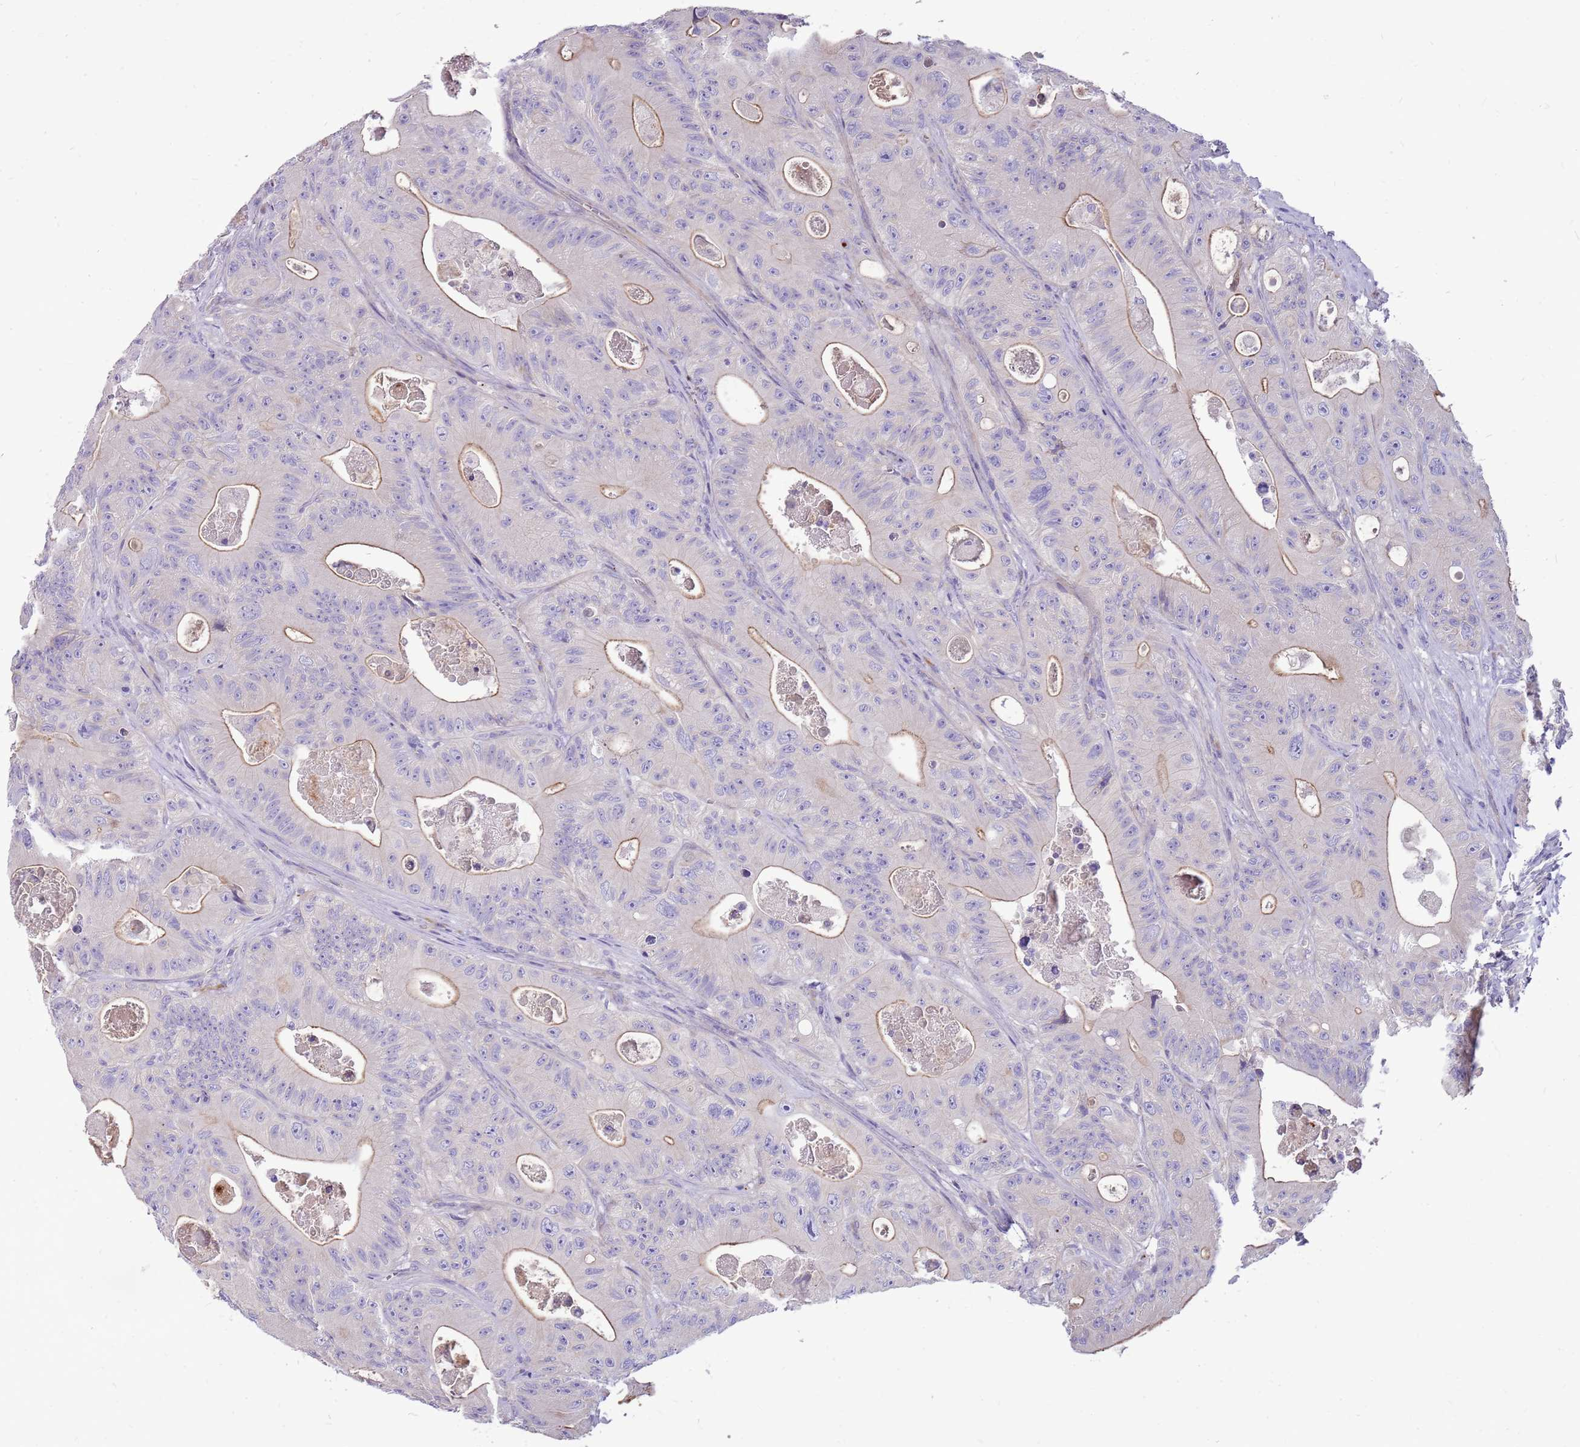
{"staining": {"intensity": "moderate", "quantity": "25%-75%", "location": "cytoplasmic/membranous"}, "tissue": "colorectal cancer", "cell_type": "Tumor cells", "image_type": "cancer", "snomed": [{"axis": "morphology", "description": "Adenocarcinoma, NOS"}, {"axis": "topography", "description": "Colon"}], "caption": "Colorectal cancer stained with immunohistochemistry displays moderate cytoplasmic/membranous positivity in about 25%-75% of tumor cells. (DAB IHC, brown staining for protein, blue staining for nuclei).", "gene": "NTN4", "patient": {"sex": "female", "age": 46}}